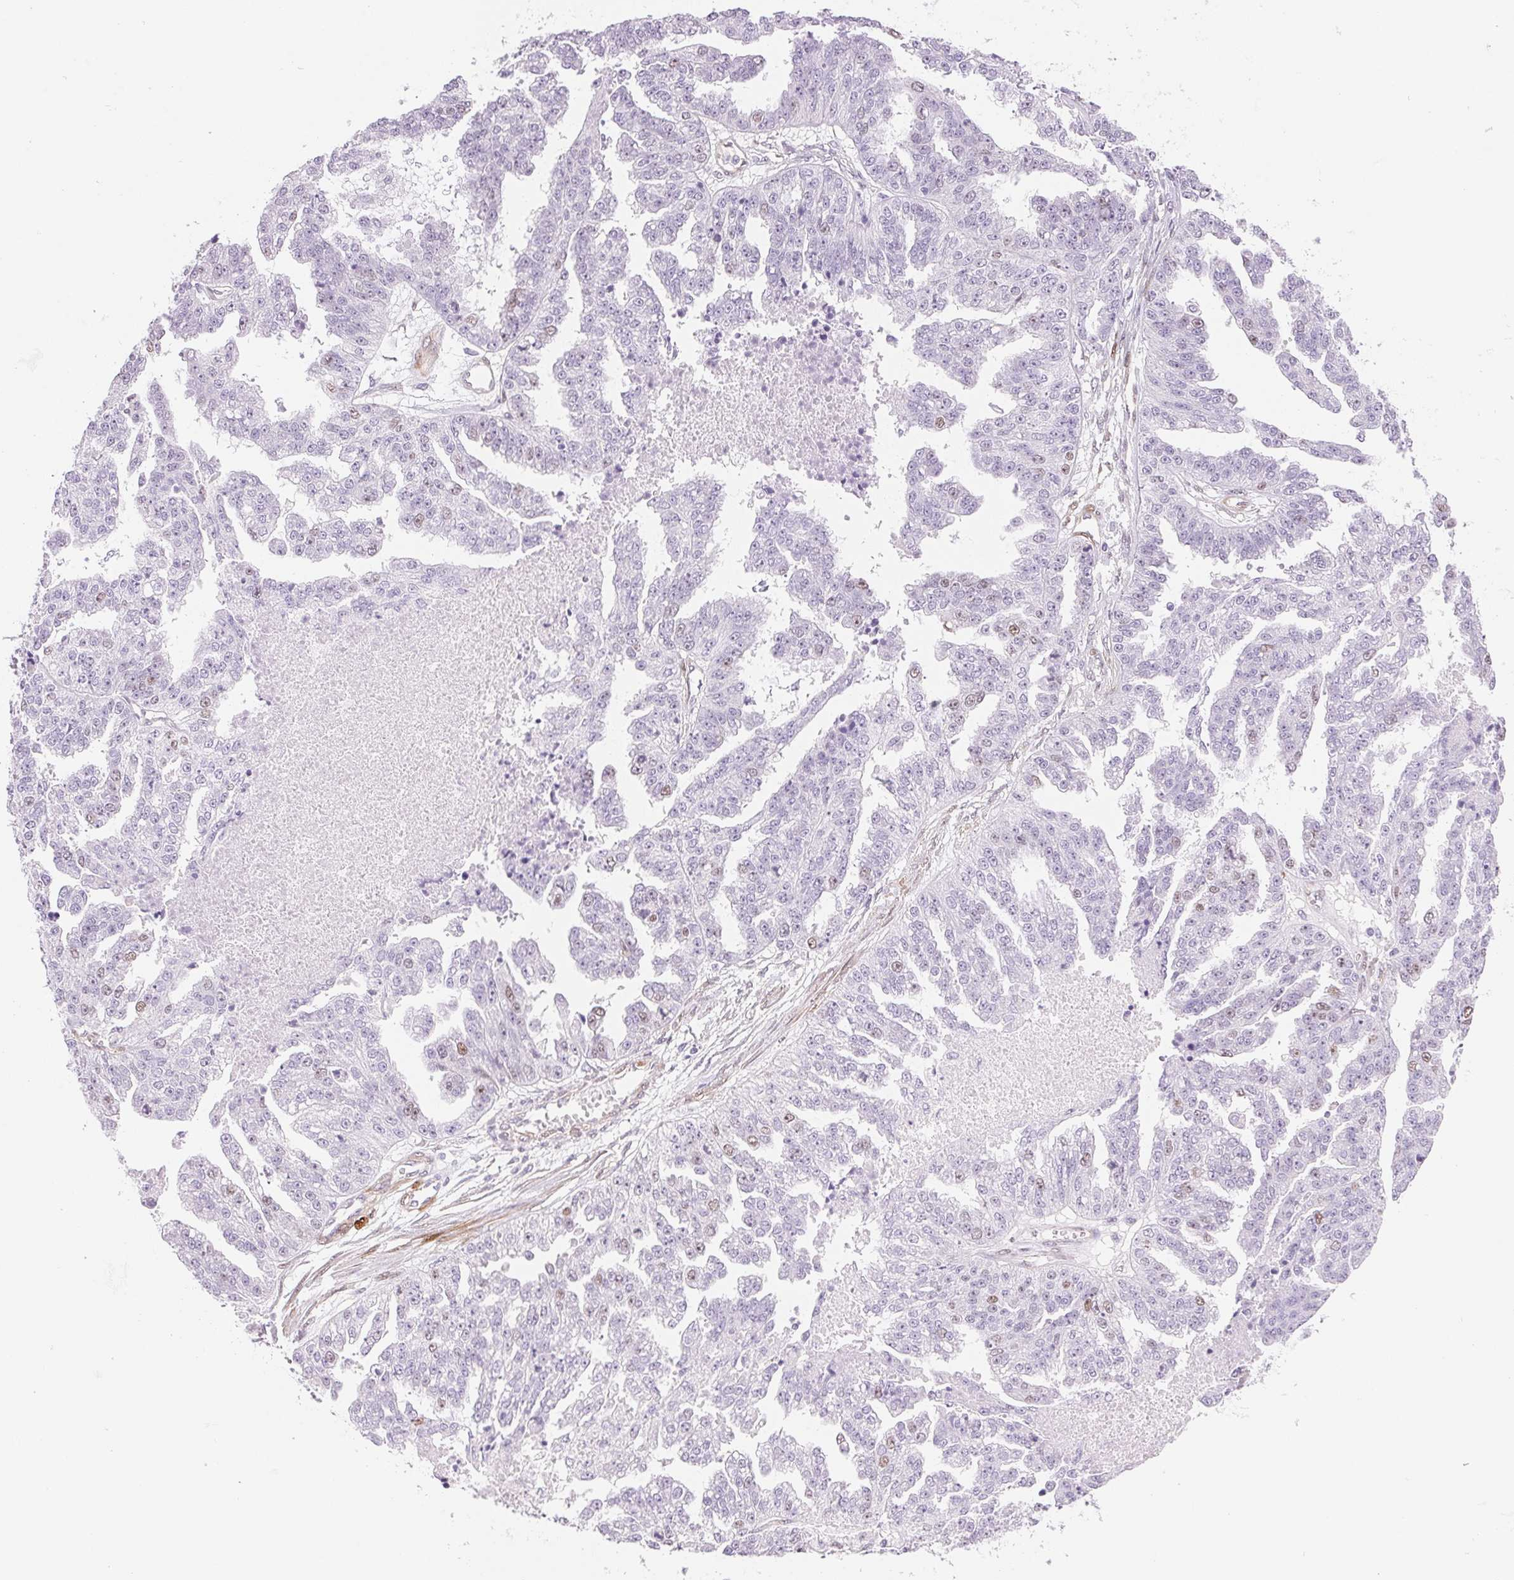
{"staining": {"intensity": "moderate", "quantity": "<25%", "location": "nuclear"}, "tissue": "ovarian cancer", "cell_type": "Tumor cells", "image_type": "cancer", "snomed": [{"axis": "morphology", "description": "Cystadenocarcinoma, serous, NOS"}, {"axis": "topography", "description": "Ovary"}], "caption": "Brown immunohistochemical staining in human ovarian cancer exhibits moderate nuclear positivity in approximately <25% of tumor cells.", "gene": "SMTN", "patient": {"sex": "female", "age": 58}}